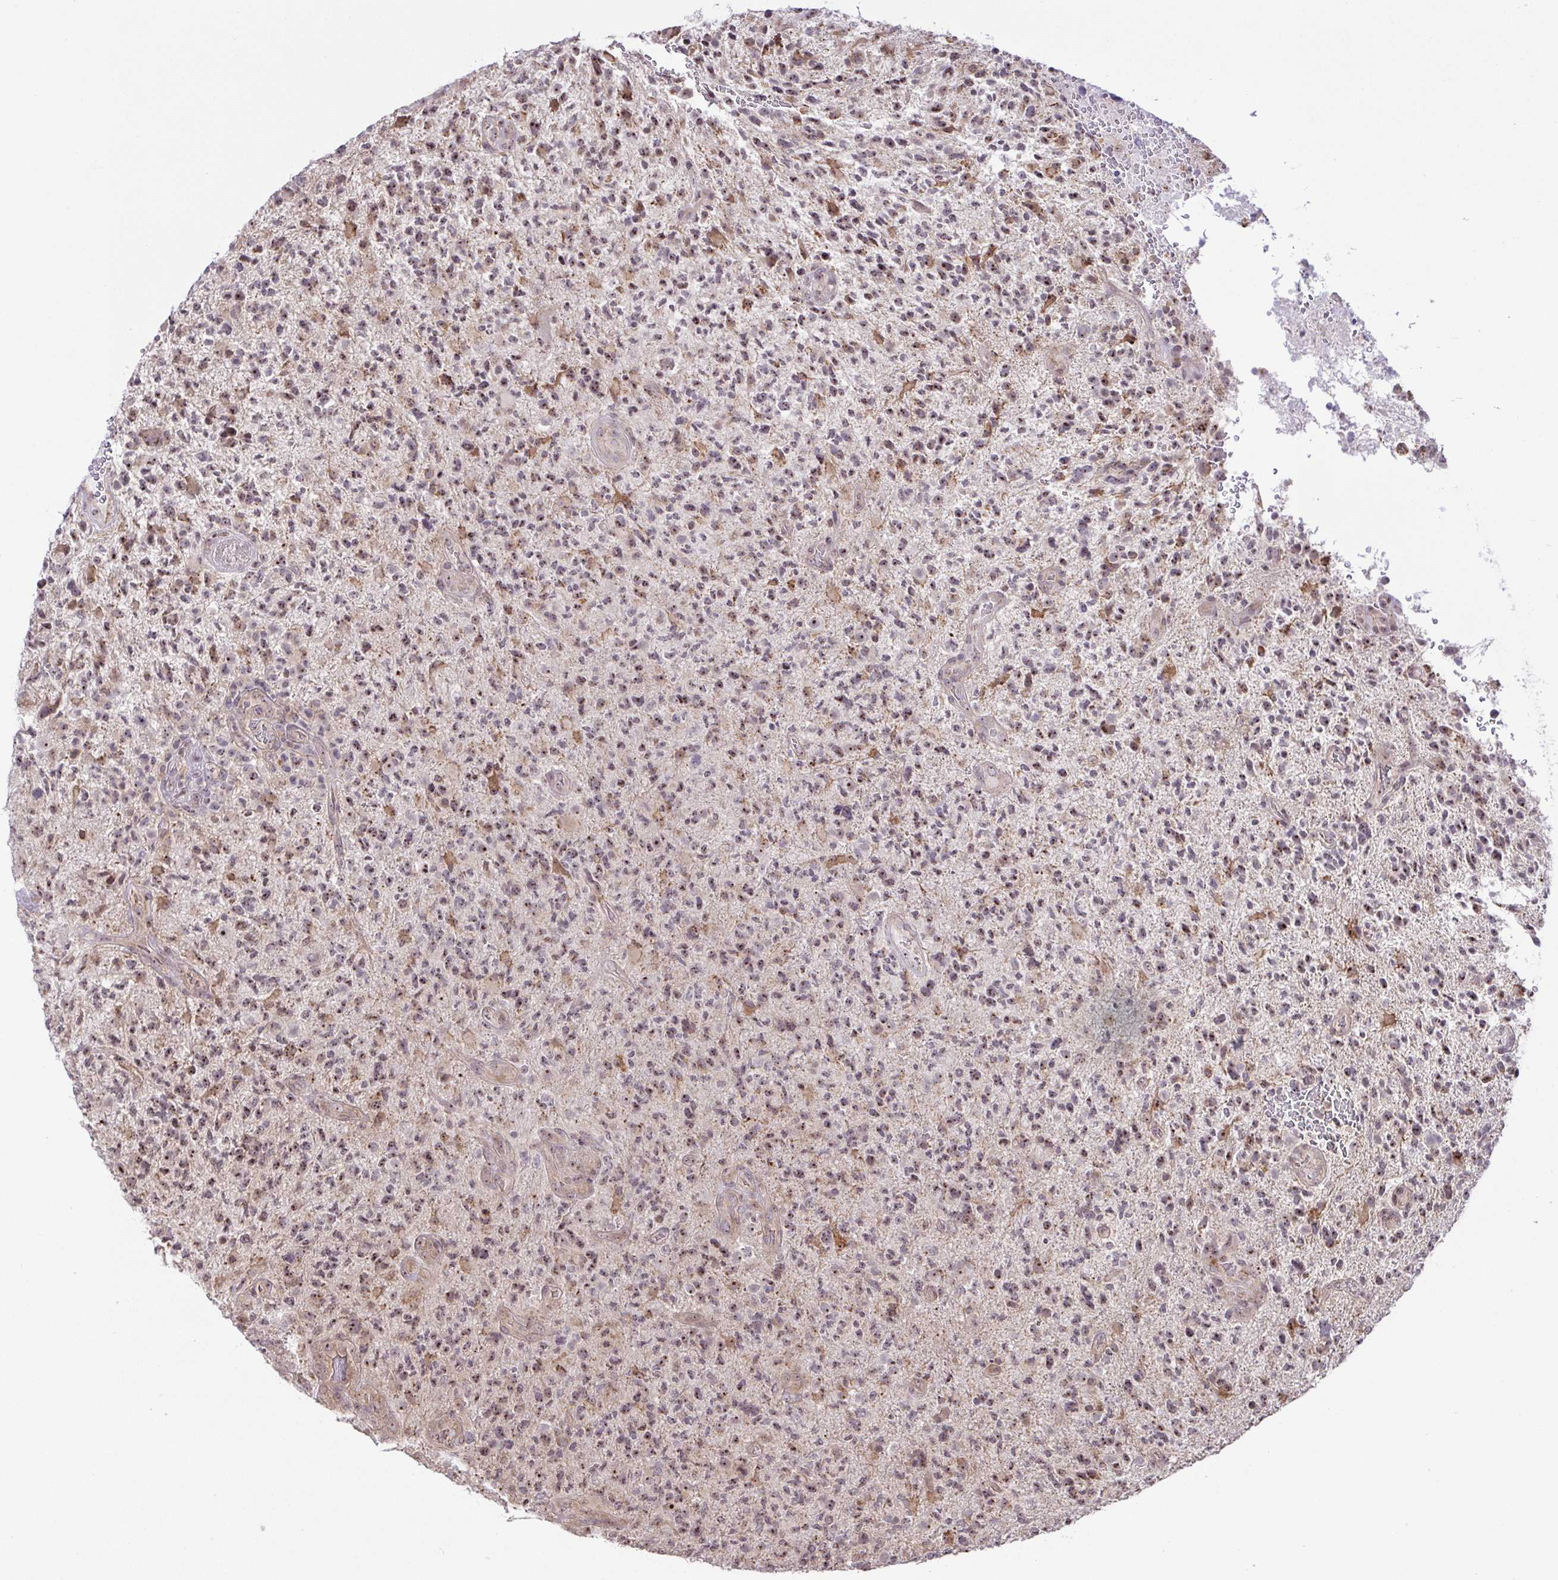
{"staining": {"intensity": "moderate", "quantity": "25%-75%", "location": "nuclear"}, "tissue": "glioma", "cell_type": "Tumor cells", "image_type": "cancer", "snomed": [{"axis": "morphology", "description": "Glioma, malignant, High grade"}, {"axis": "topography", "description": "Brain"}], "caption": "Moderate nuclear positivity is identified in about 25%-75% of tumor cells in malignant glioma (high-grade).", "gene": "RSL24D1", "patient": {"sex": "female", "age": 71}}